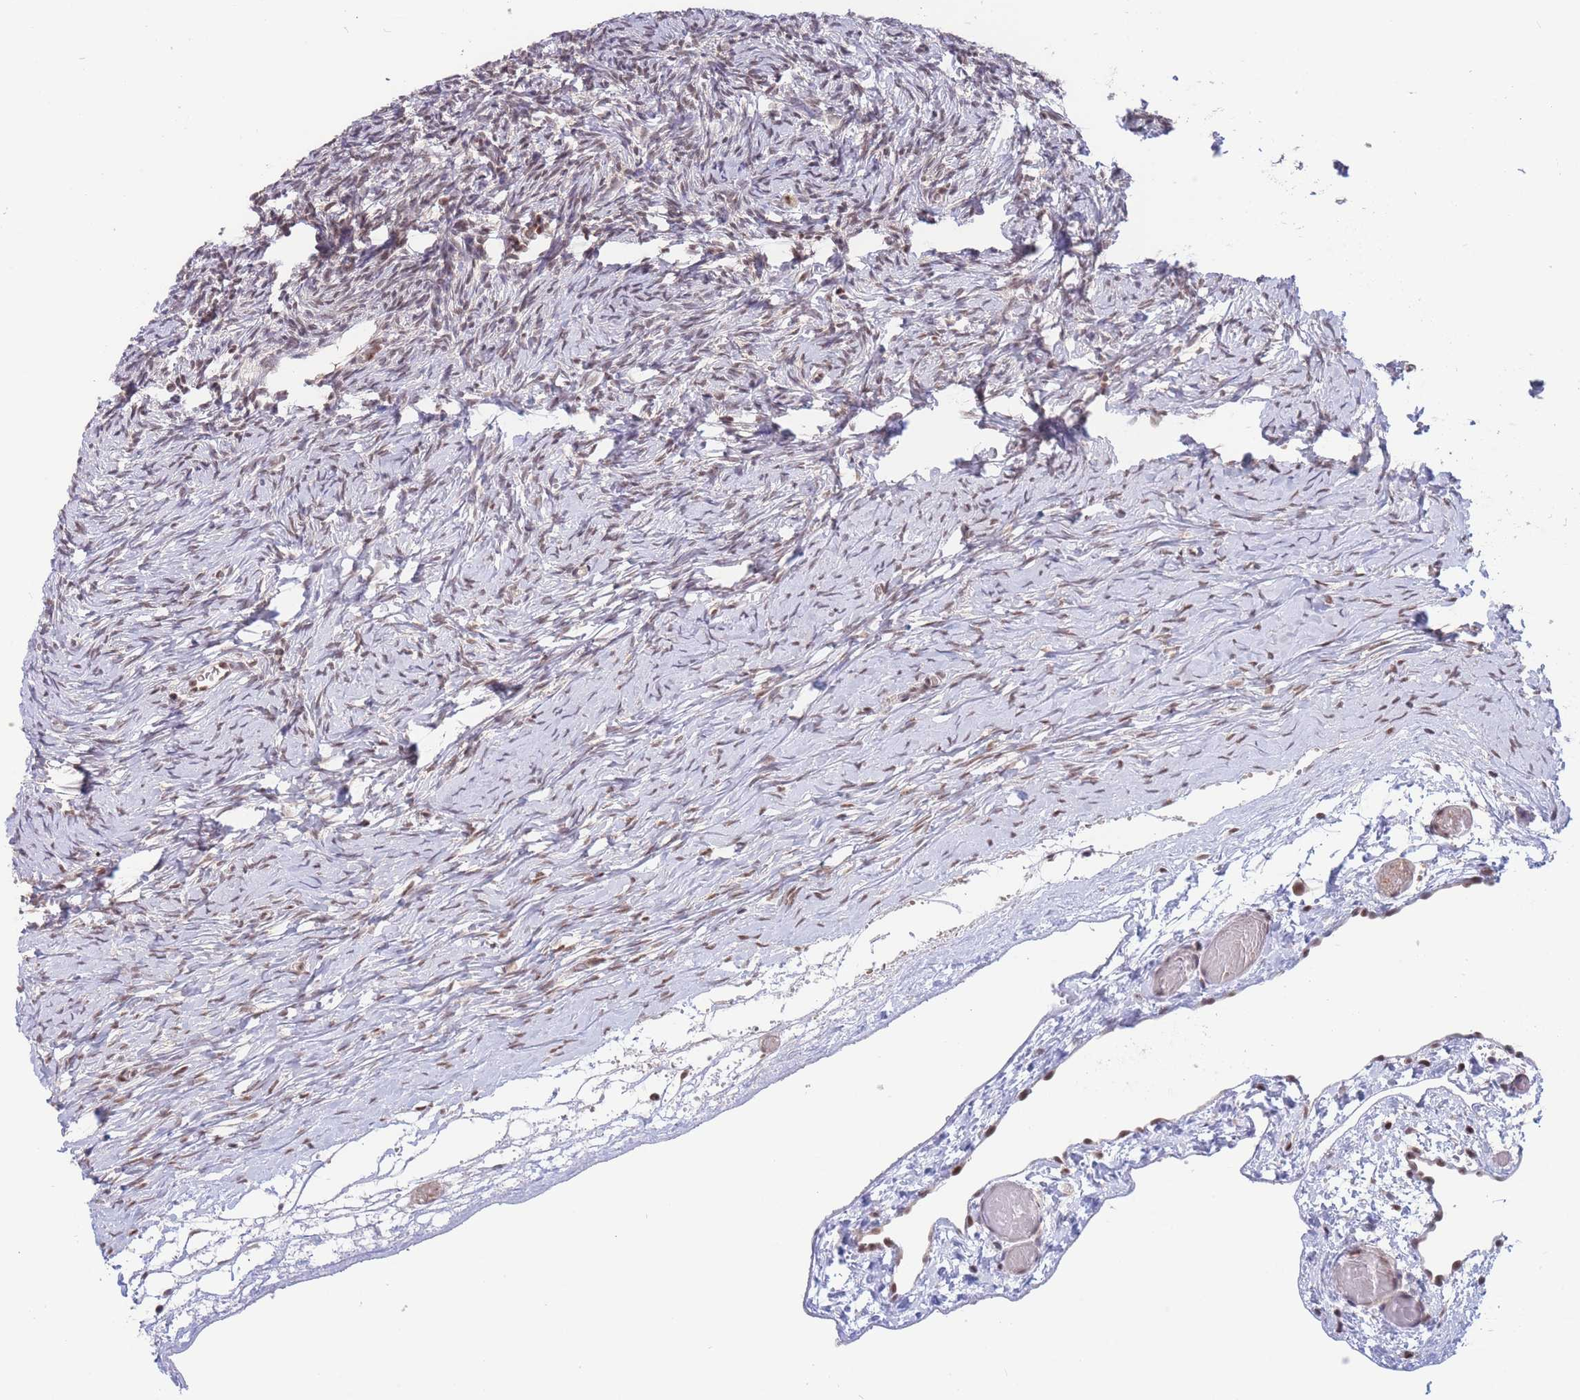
{"staining": {"intensity": "moderate", "quantity": ">75%", "location": "nuclear"}, "tissue": "ovary", "cell_type": "Ovarian stroma cells", "image_type": "normal", "snomed": [{"axis": "morphology", "description": "Normal tissue, NOS"}, {"axis": "topography", "description": "Ovary"}], "caption": "Ovarian stroma cells display moderate nuclear positivity in approximately >75% of cells in unremarkable ovary. The staining is performed using DAB (3,3'-diaminobenzidine) brown chromogen to label protein expression. The nuclei are counter-stained blue using hematoxylin.", "gene": "SMAD9", "patient": {"sex": "female", "age": 39}}